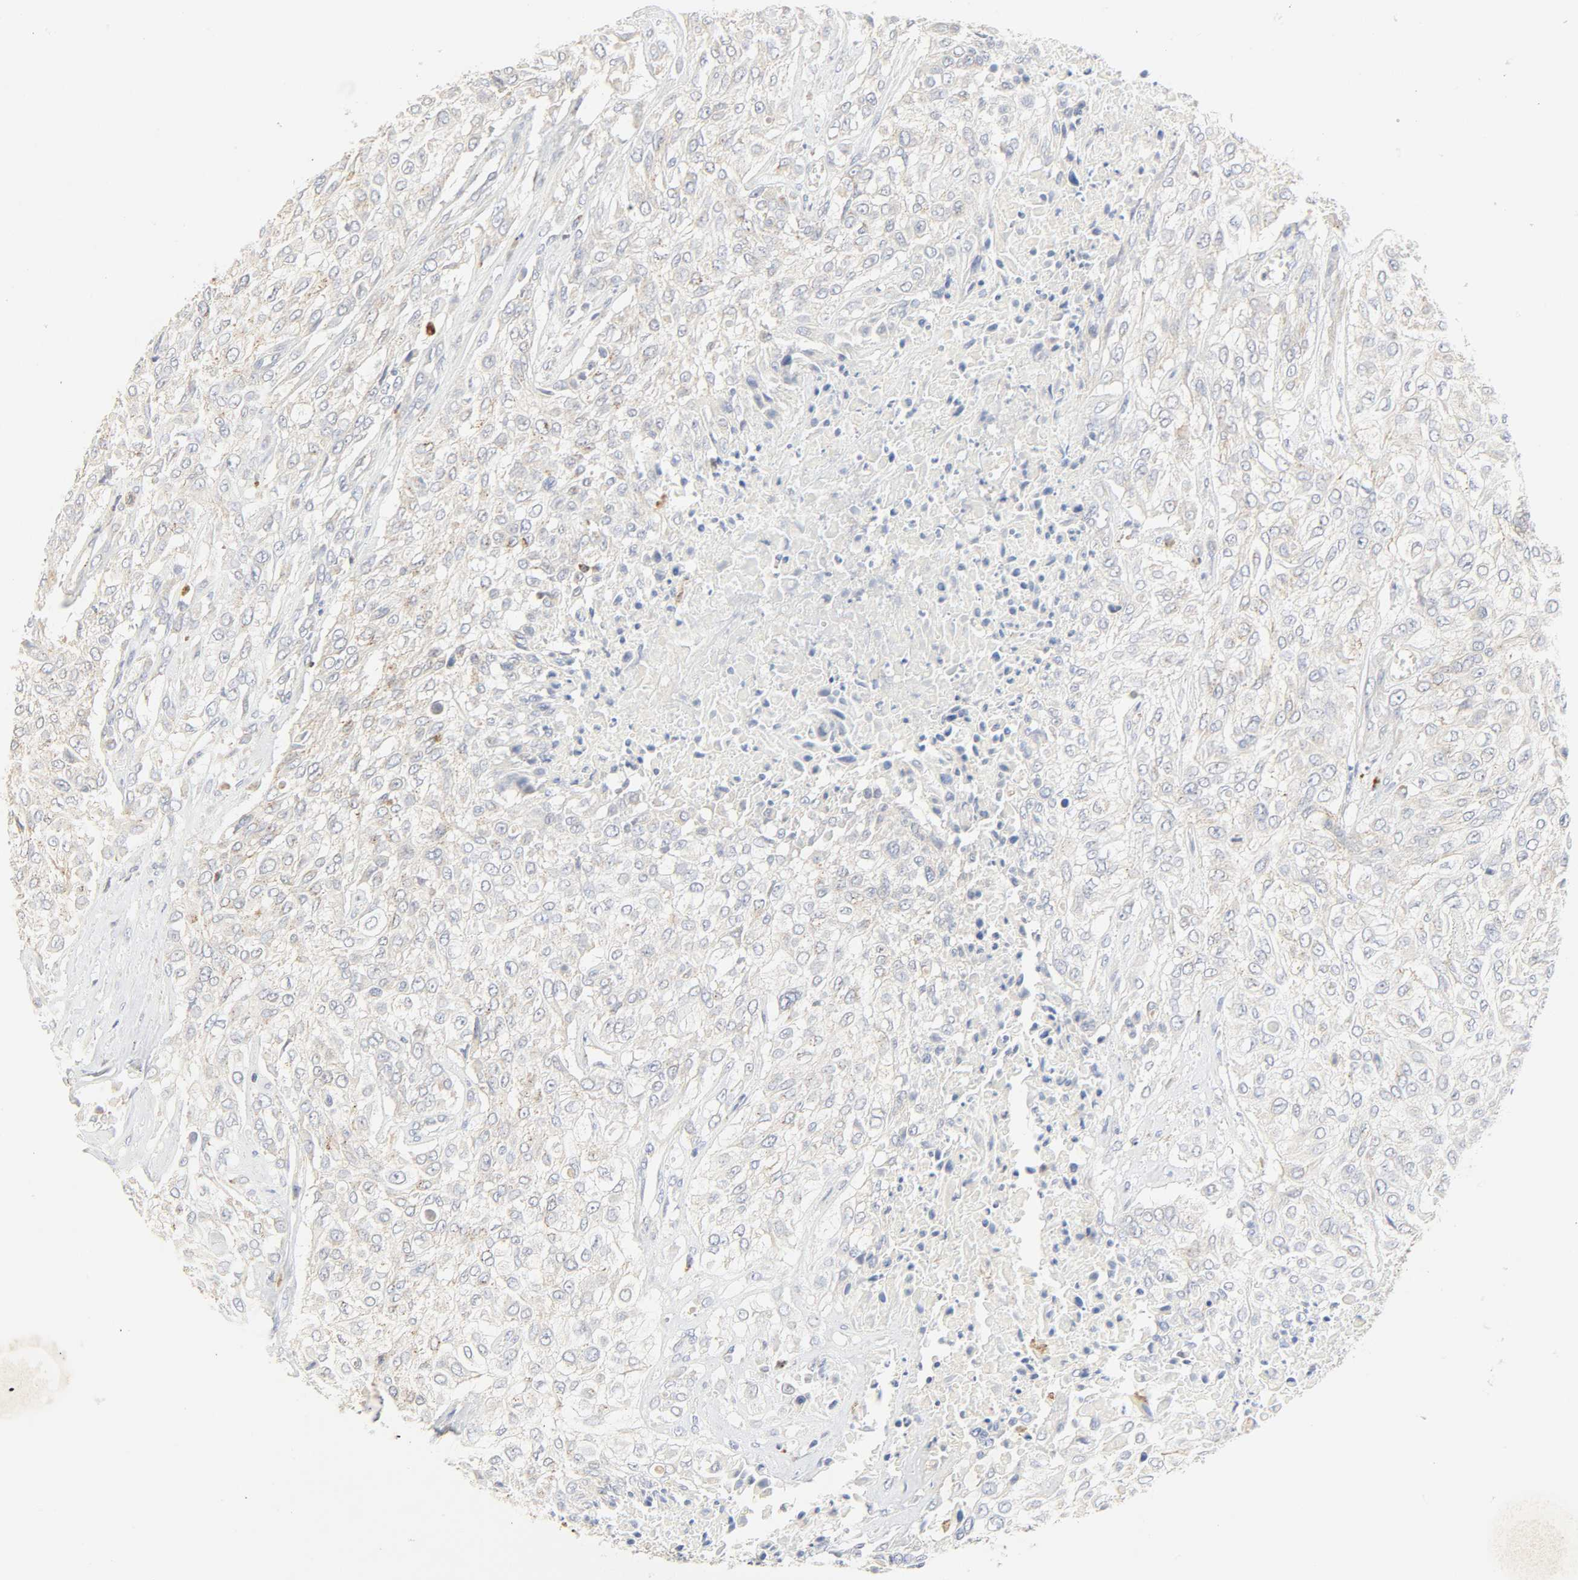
{"staining": {"intensity": "negative", "quantity": "none", "location": "none"}, "tissue": "urothelial cancer", "cell_type": "Tumor cells", "image_type": "cancer", "snomed": [{"axis": "morphology", "description": "Urothelial carcinoma, High grade"}, {"axis": "topography", "description": "Urinary bladder"}], "caption": "IHC of urothelial carcinoma (high-grade) exhibits no positivity in tumor cells.", "gene": "CAMK2A", "patient": {"sex": "male", "age": 57}}